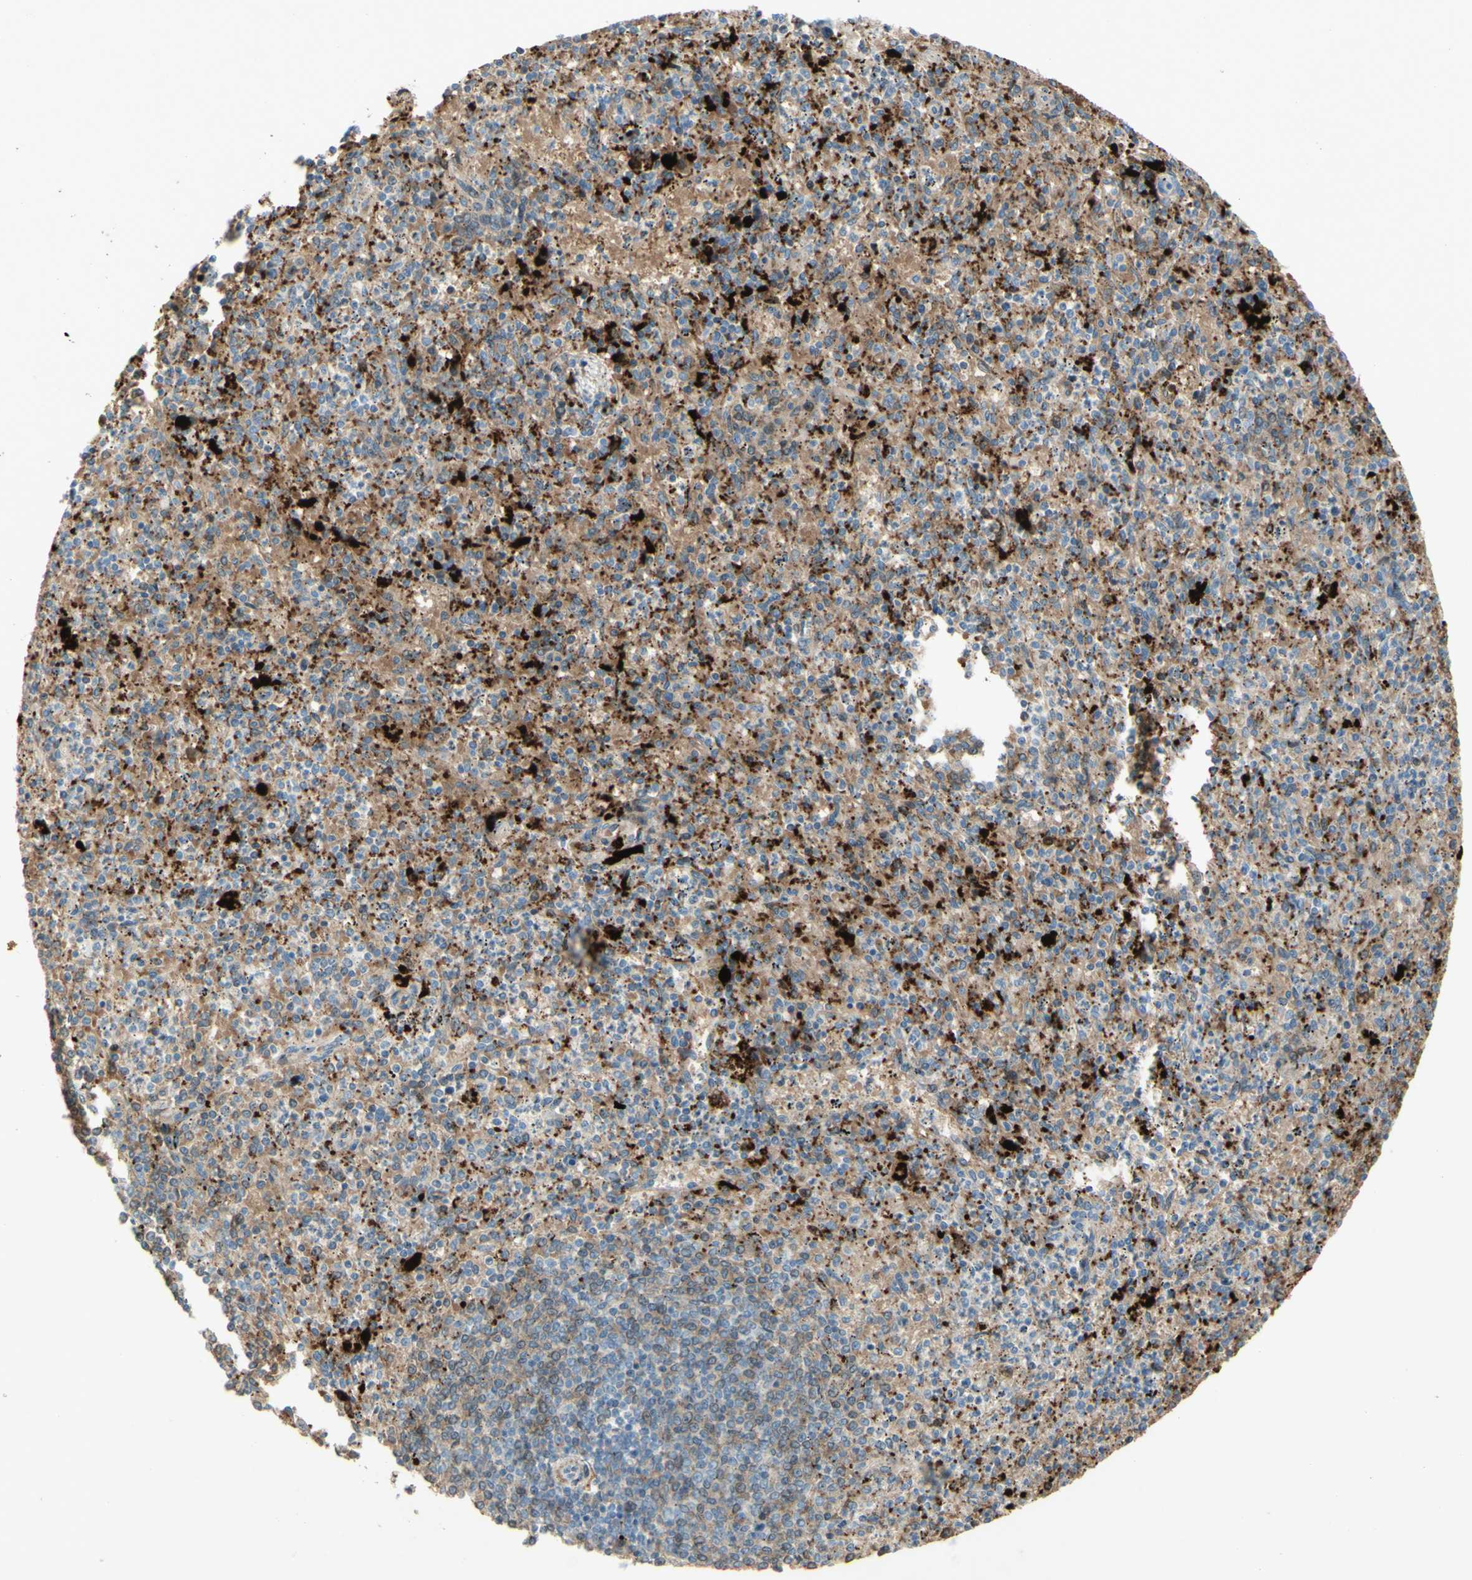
{"staining": {"intensity": "weak", "quantity": "<25%", "location": "cytoplasmic/membranous"}, "tissue": "spleen", "cell_type": "Cells in red pulp", "image_type": "normal", "snomed": [{"axis": "morphology", "description": "Normal tissue, NOS"}, {"axis": "topography", "description": "Spleen"}], "caption": "This is an immunohistochemistry (IHC) histopathology image of unremarkable human spleen. There is no staining in cells in red pulp.", "gene": "GAN", "patient": {"sex": "male", "age": 72}}